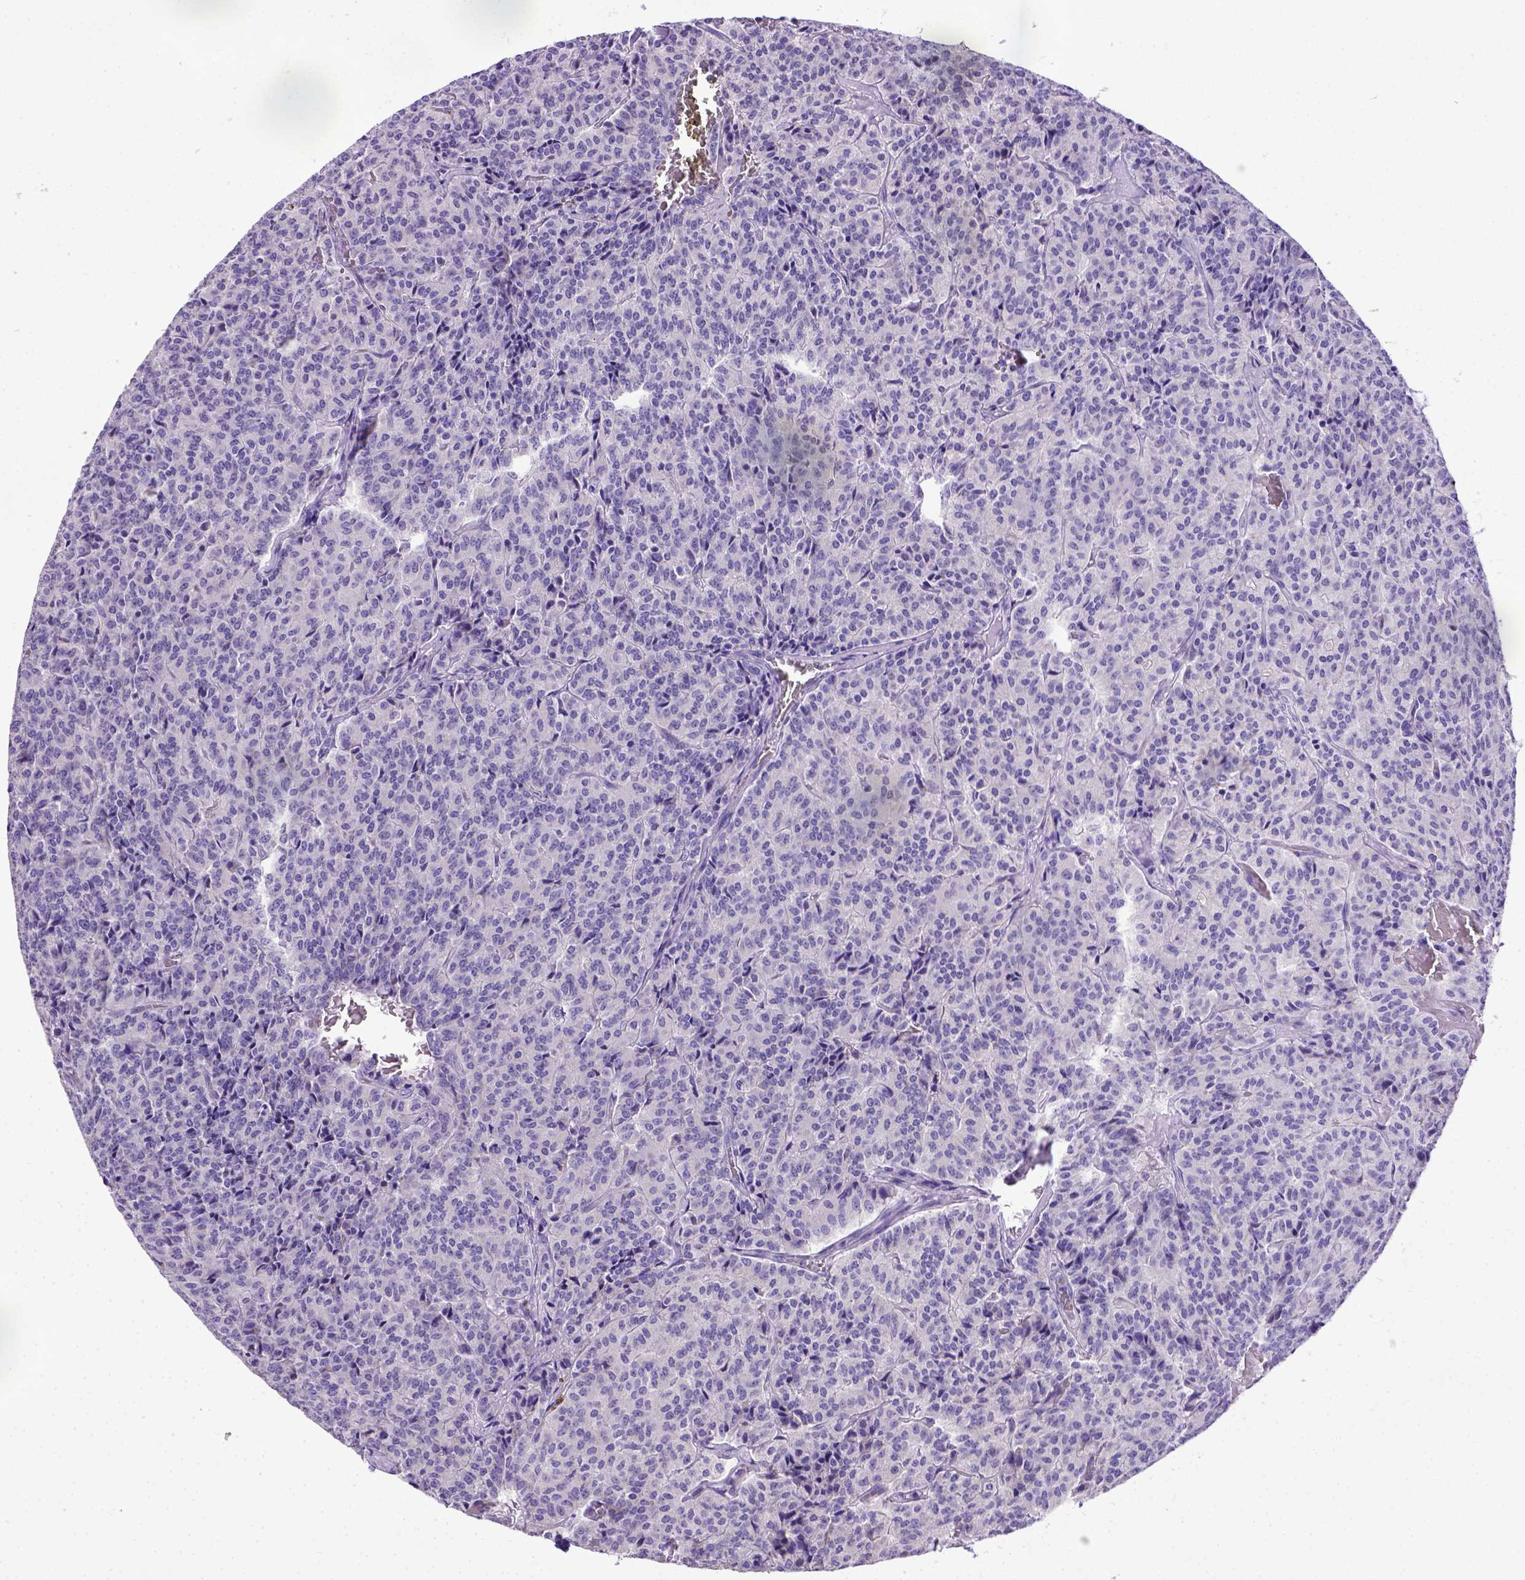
{"staining": {"intensity": "negative", "quantity": "none", "location": "none"}, "tissue": "carcinoid", "cell_type": "Tumor cells", "image_type": "cancer", "snomed": [{"axis": "morphology", "description": "Carcinoid, malignant, NOS"}, {"axis": "topography", "description": "Lung"}], "caption": "Immunohistochemical staining of carcinoid demonstrates no significant expression in tumor cells.", "gene": "SPEF1", "patient": {"sex": "male", "age": 70}}